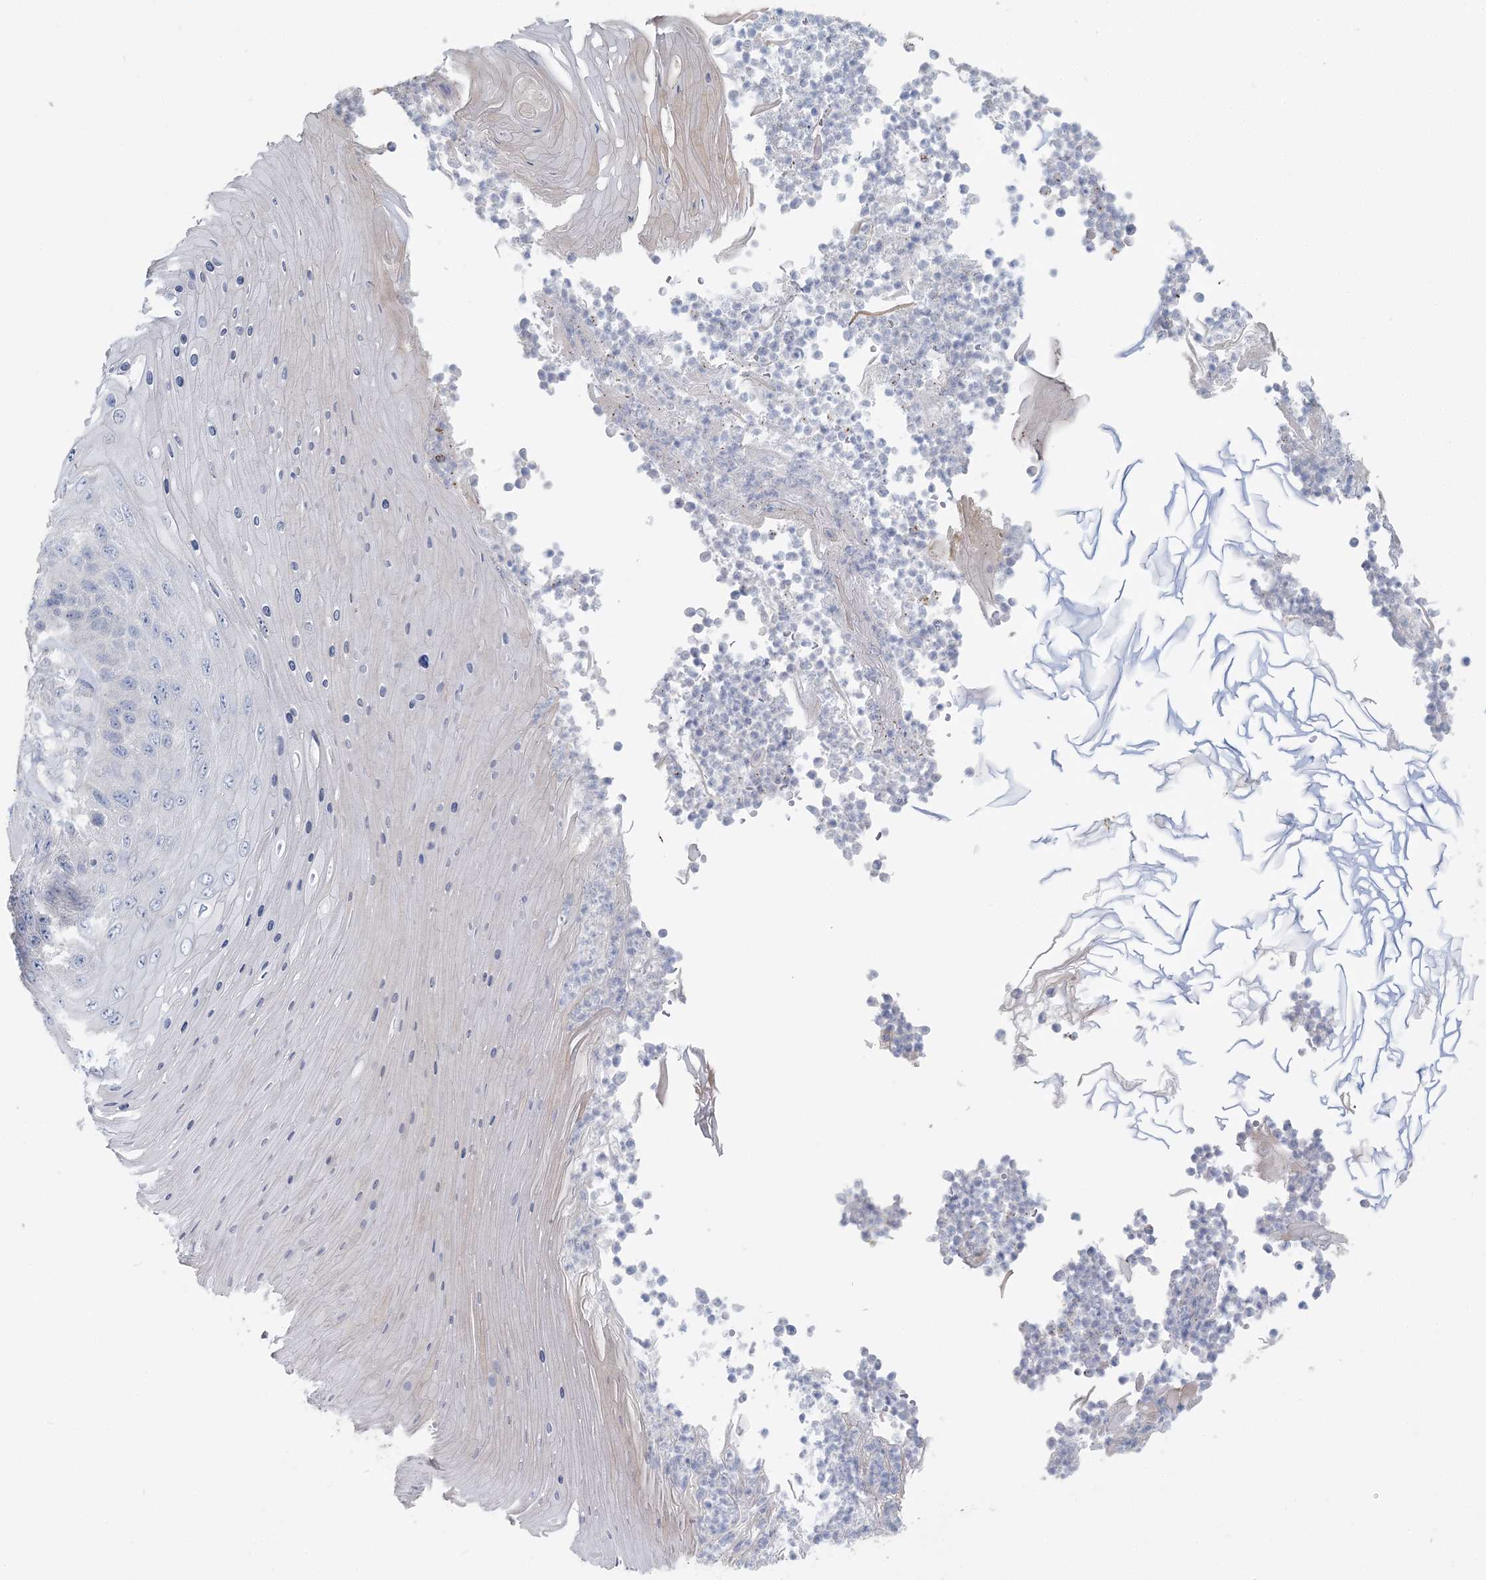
{"staining": {"intensity": "negative", "quantity": "none", "location": "none"}, "tissue": "skin cancer", "cell_type": "Tumor cells", "image_type": "cancer", "snomed": [{"axis": "morphology", "description": "Squamous cell carcinoma, NOS"}, {"axis": "topography", "description": "Skin"}], "caption": "A photomicrograph of skin squamous cell carcinoma stained for a protein reveals no brown staining in tumor cells.", "gene": "CMBL", "patient": {"sex": "female", "age": 88}}